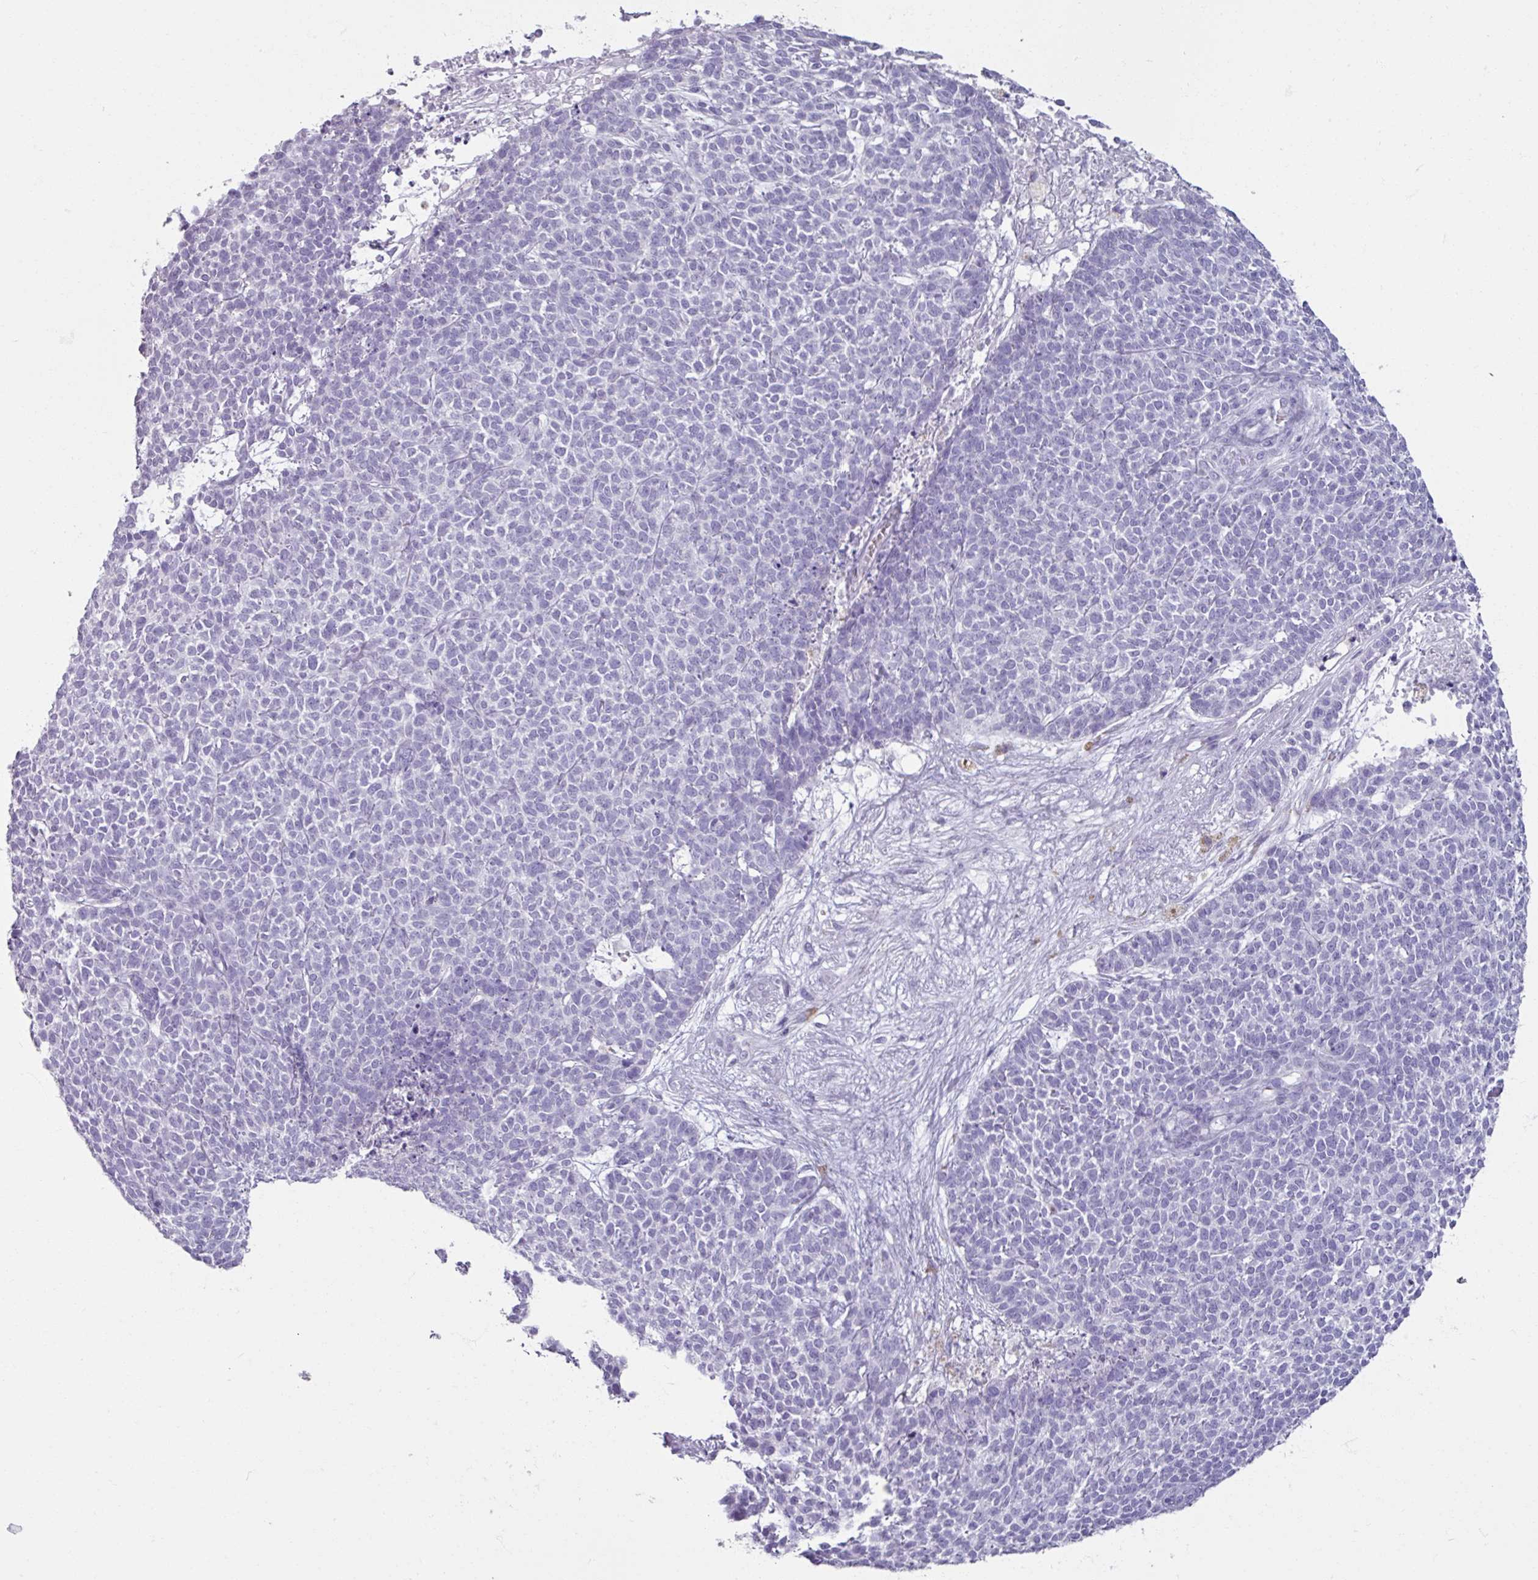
{"staining": {"intensity": "negative", "quantity": "none", "location": "none"}, "tissue": "skin cancer", "cell_type": "Tumor cells", "image_type": "cancer", "snomed": [{"axis": "morphology", "description": "Basal cell carcinoma"}, {"axis": "topography", "description": "Skin"}], "caption": "An IHC photomicrograph of skin cancer is shown. There is no staining in tumor cells of skin cancer.", "gene": "ARG1", "patient": {"sex": "female", "age": 84}}